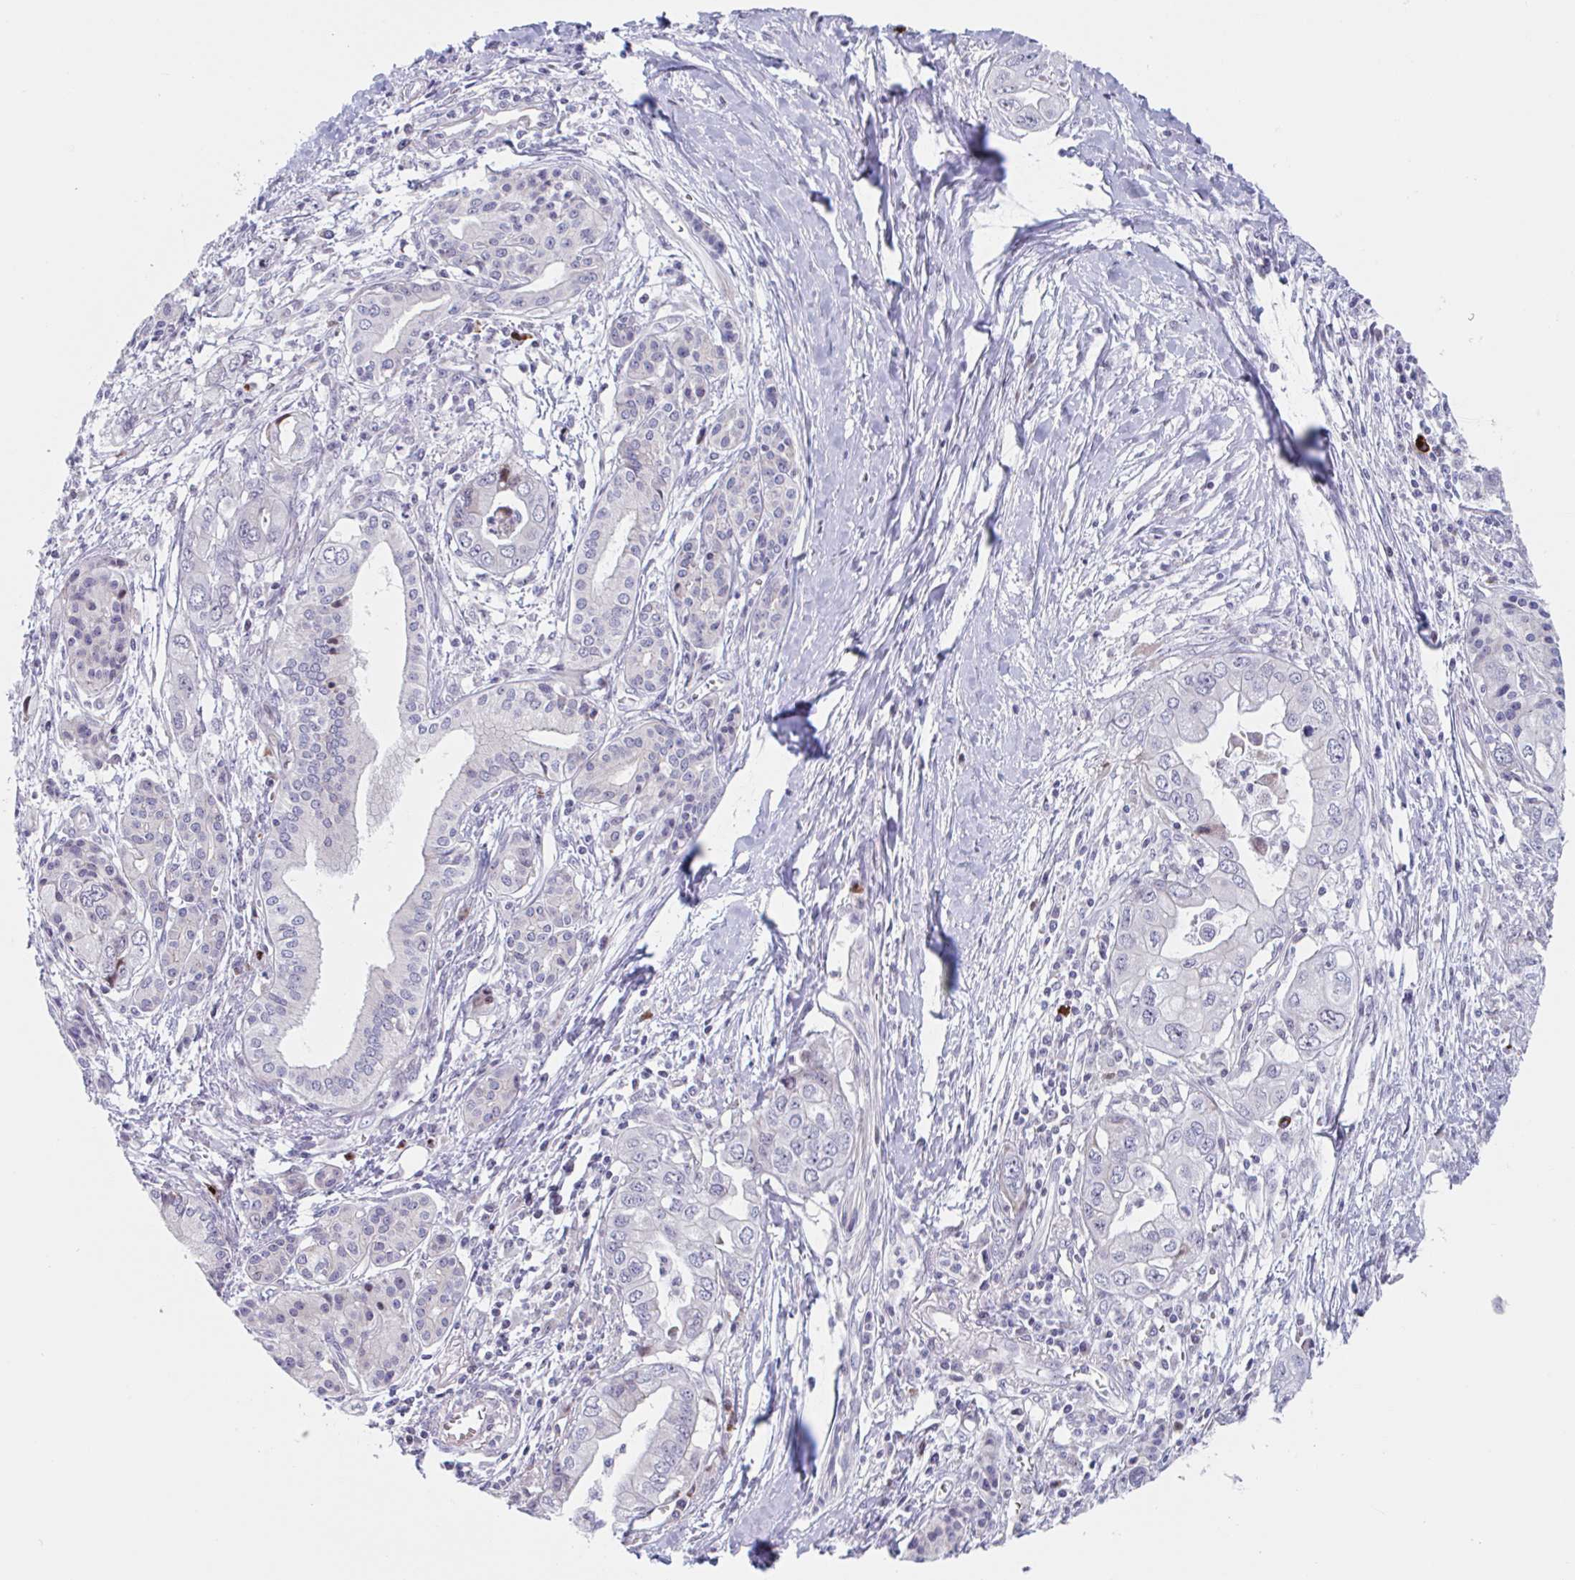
{"staining": {"intensity": "negative", "quantity": "none", "location": "none"}, "tissue": "pancreatic cancer", "cell_type": "Tumor cells", "image_type": "cancer", "snomed": [{"axis": "morphology", "description": "Adenocarcinoma, NOS"}, {"axis": "topography", "description": "Pancreas"}], "caption": "There is no significant staining in tumor cells of pancreatic cancer. (Brightfield microscopy of DAB IHC at high magnification).", "gene": "DUXA", "patient": {"sex": "male", "age": 68}}